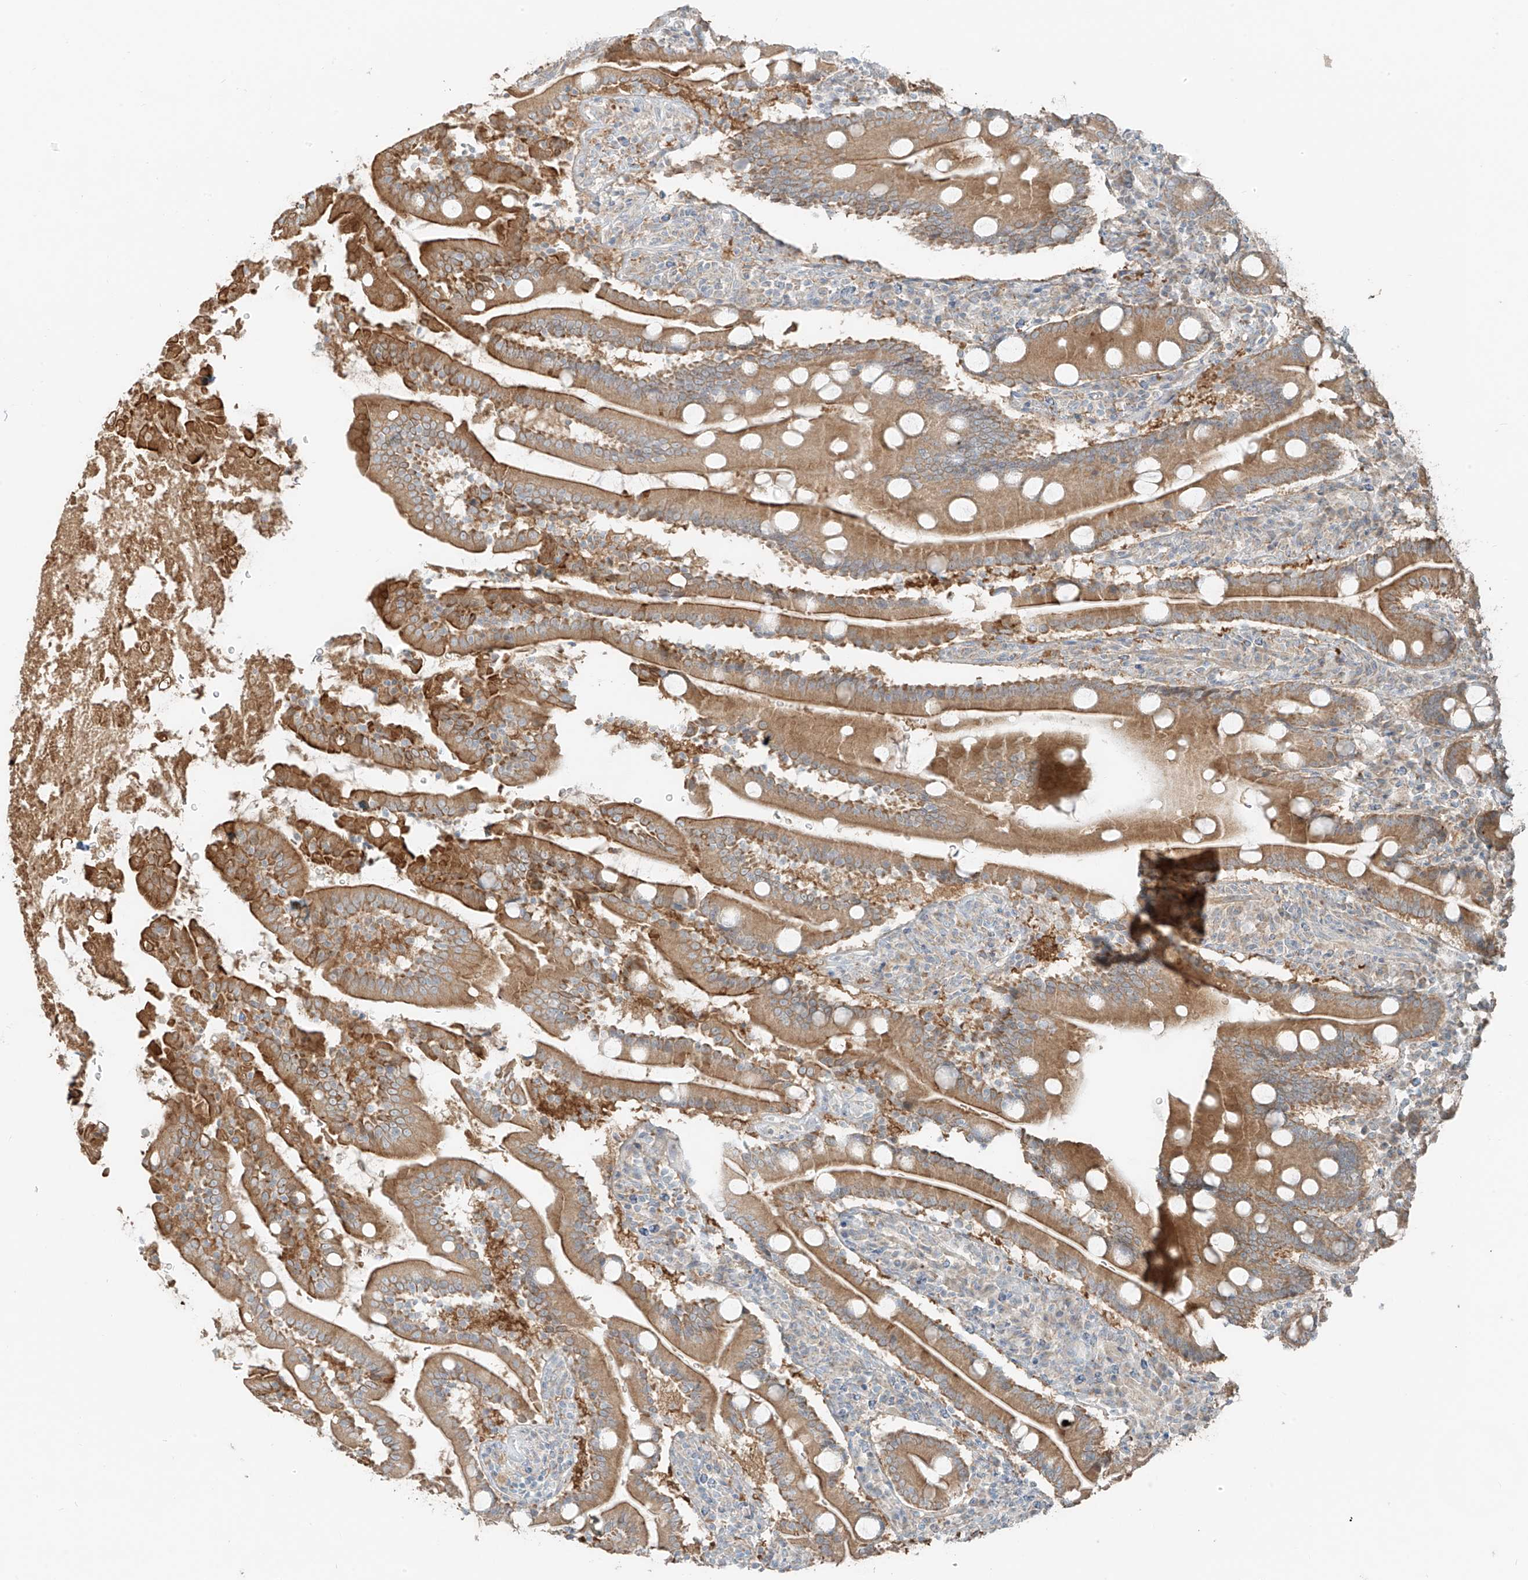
{"staining": {"intensity": "moderate", "quantity": "25%-75%", "location": "cytoplasmic/membranous"}, "tissue": "duodenum", "cell_type": "Glandular cells", "image_type": "normal", "snomed": [{"axis": "morphology", "description": "Normal tissue, NOS"}, {"axis": "topography", "description": "Duodenum"}], "caption": "This histopathology image shows unremarkable duodenum stained with immunohistochemistry (IHC) to label a protein in brown. The cytoplasmic/membranous of glandular cells show moderate positivity for the protein. Nuclei are counter-stained blue.", "gene": "FSTL1", "patient": {"sex": "male", "age": 35}}